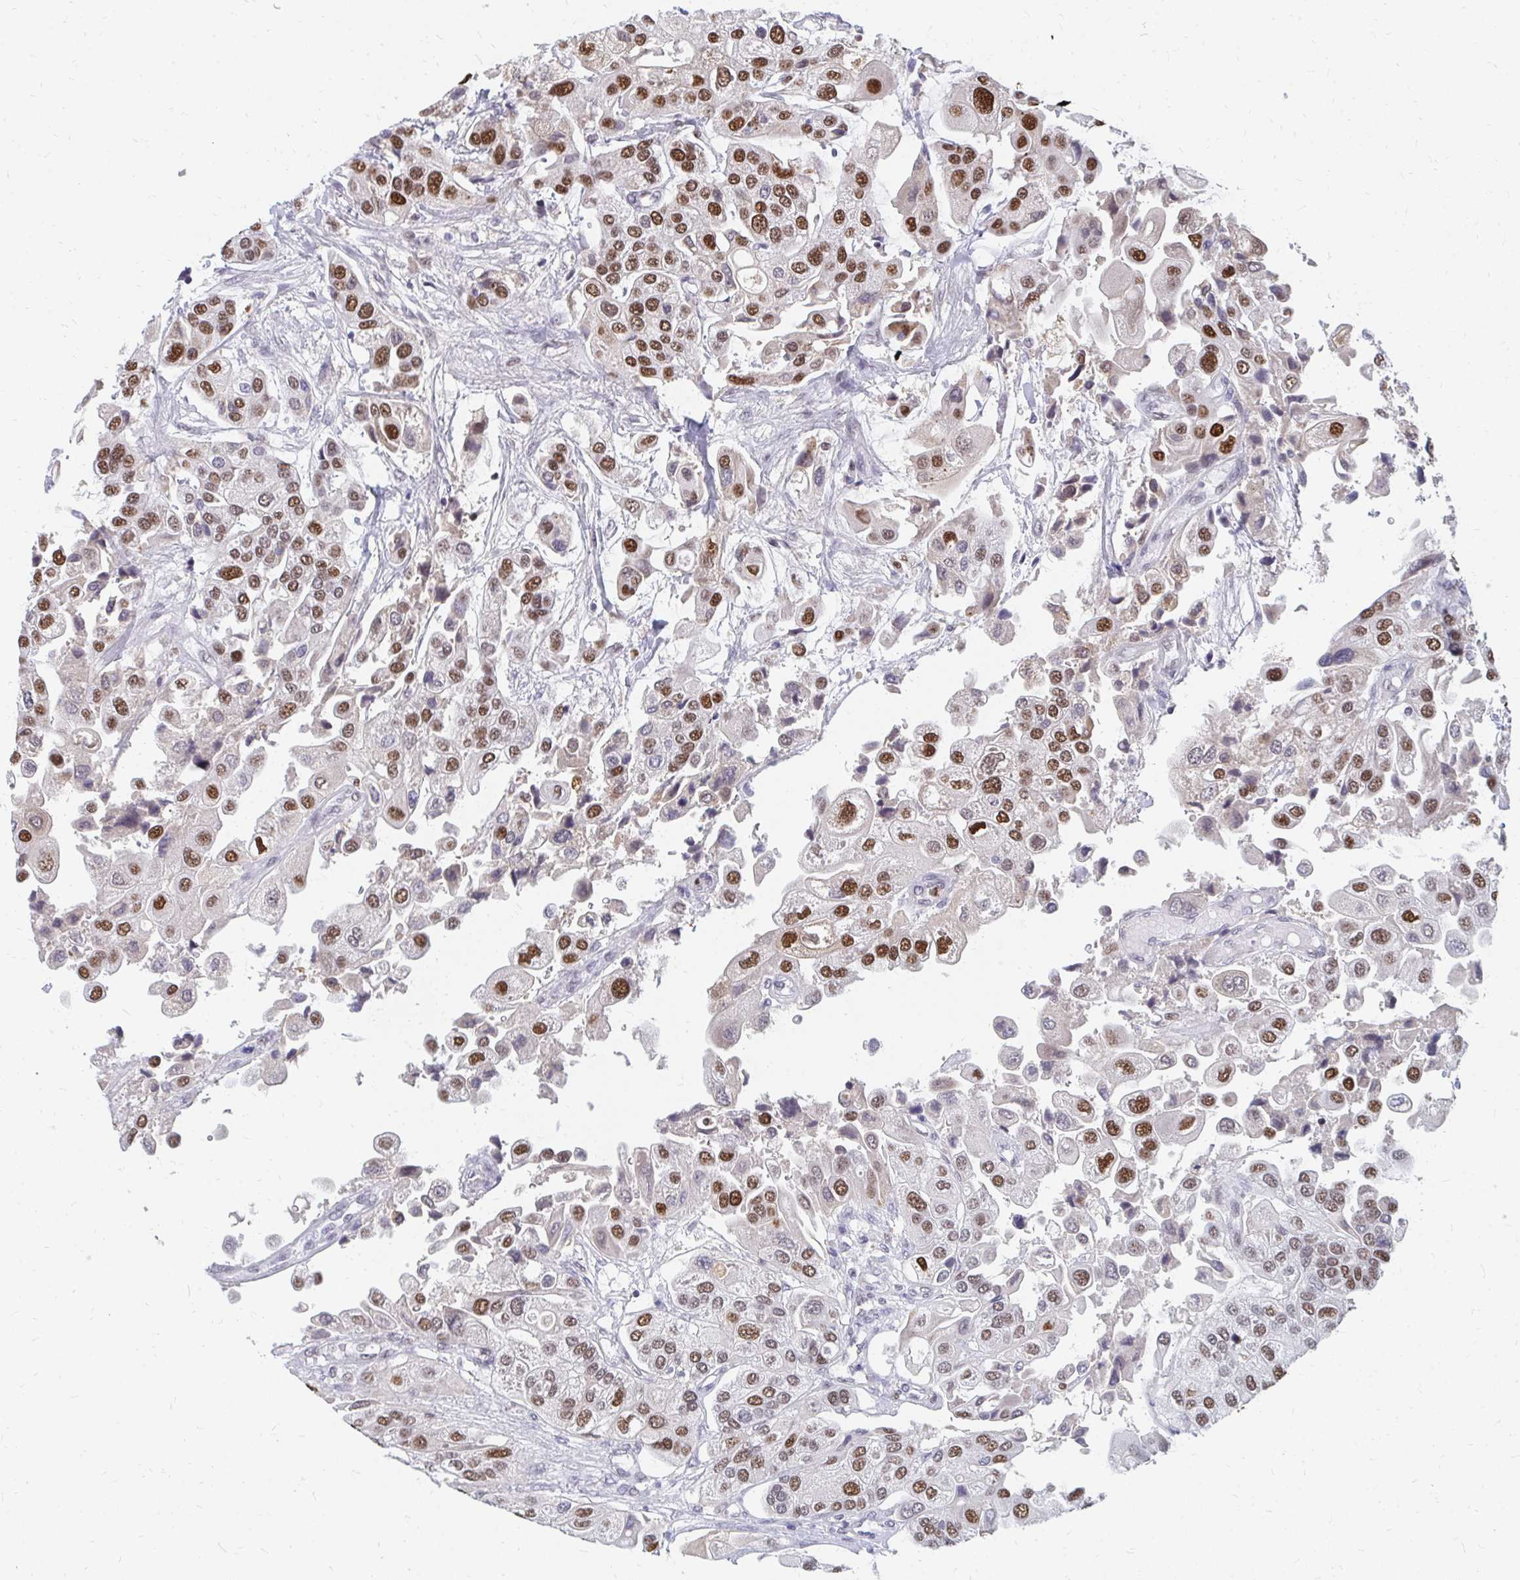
{"staining": {"intensity": "strong", "quantity": ">75%", "location": "nuclear"}, "tissue": "urothelial cancer", "cell_type": "Tumor cells", "image_type": "cancer", "snomed": [{"axis": "morphology", "description": "Urothelial carcinoma, High grade"}, {"axis": "topography", "description": "Urinary bladder"}], "caption": "This is a photomicrograph of immunohistochemistry staining of urothelial cancer, which shows strong positivity in the nuclear of tumor cells.", "gene": "PLK3", "patient": {"sex": "female", "age": 64}}